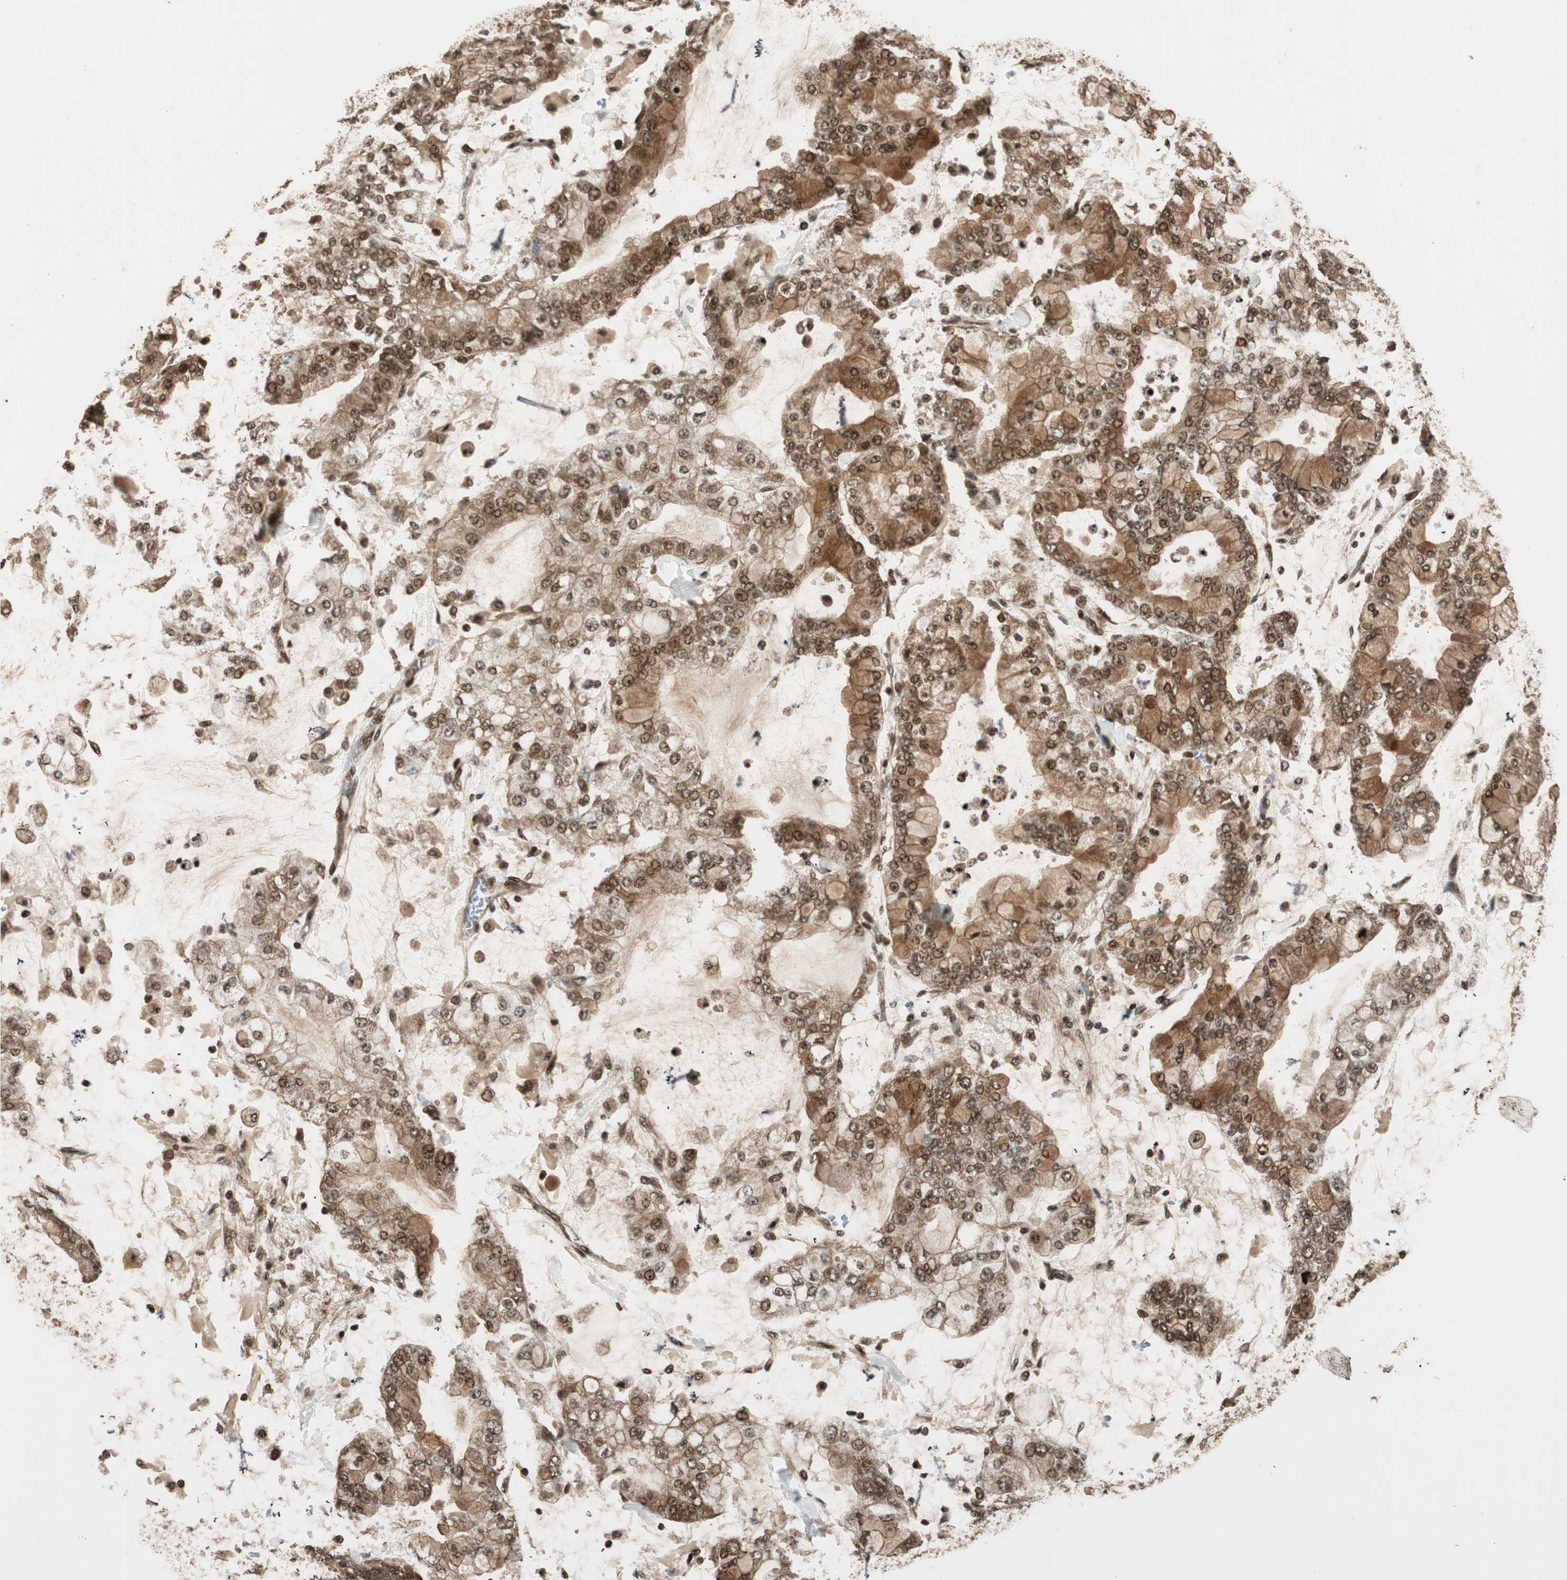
{"staining": {"intensity": "moderate", "quantity": ">75%", "location": "cytoplasmic/membranous,nuclear"}, "tissue": "stomach cancer", "cell_type": "Tumor cells", "image_type": "cancer", "snomed": [{"axis": "morphology", "description": "Normal tissue, NOS"}, {"axis": "morphology", "description": "Adenocarcinoma, NOS"}, {"axis": "topography", "description": "Stomach, upper"}, {"axis": "topography", "description": "Stomach"}], "caption": "A high-resolution photomicrograph shows immunohistochemistry staining of stomach cancer, which displays moderate cytoplasmic/membranous and nuclear staining in approximately >75% of tumor cells. (DAB IHC with brightfield microscopy, high magnification).", "gene": "ALKBH5", "patient": {"sex": "male", "age": 76}}